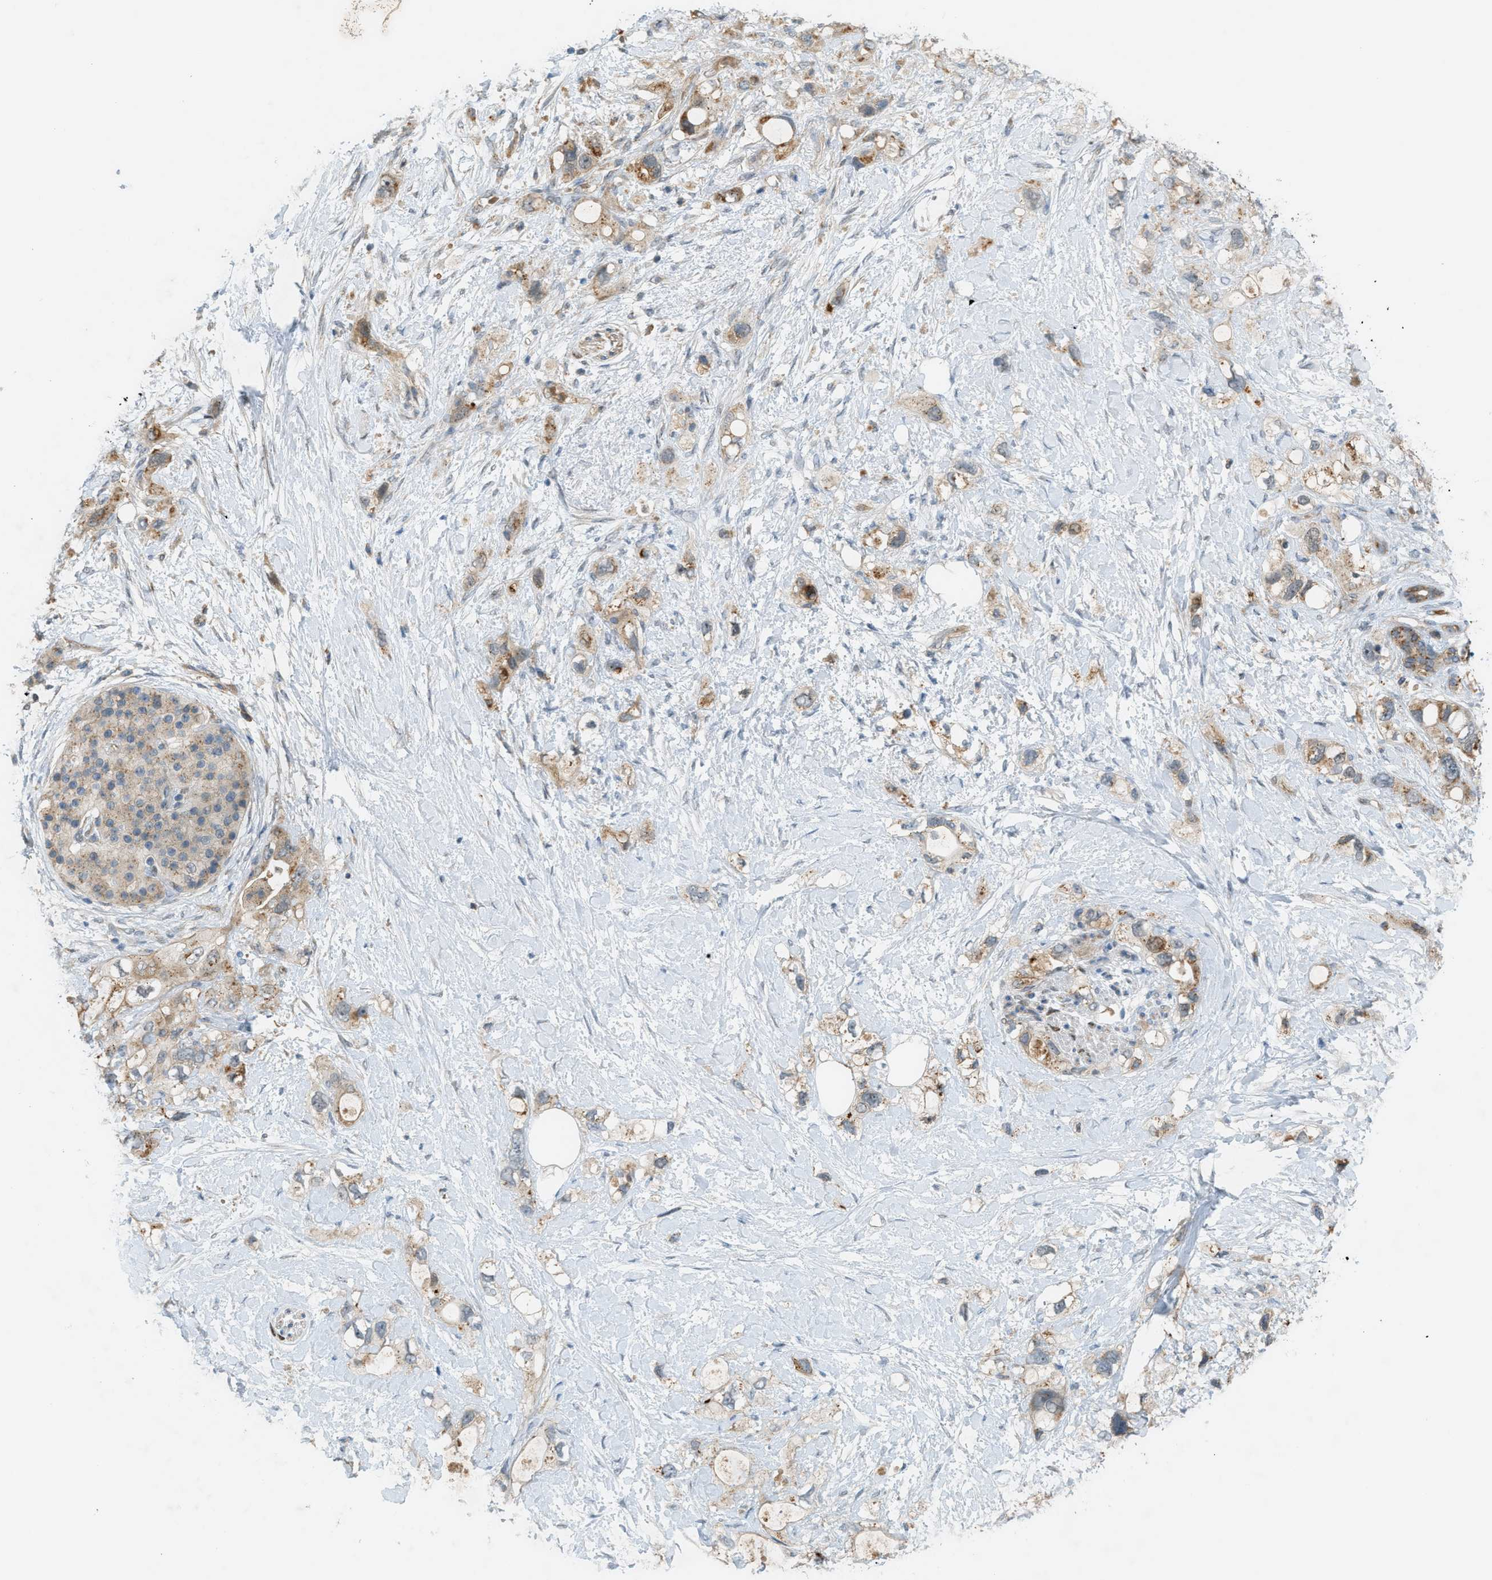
{"staining": {"intensity": "moderate", "quantity": ">75%", "location": "cytoplasmic/membranous"}, "tissue": "pancreatic cancer", "cell_type": "Tumor cells", "image_type": "cancer", "snomed": [{"axis": "morphology", "description": "Adenocarcinoma, NOS"}, {"axis": "topography", "description": "Pancreas"}], "caption": "Immunohistochemical staining of human adenocarcinoma (pancreatic) demonstrates medium levels of moderate cytoplasmic/membranous protein positivity in about >75% of tumor cells. (brown staining indicates protein expression, while blue staining denotes nuclei).", "gene": "GRK6", "patient": {"sex": "female", "age": 56}}